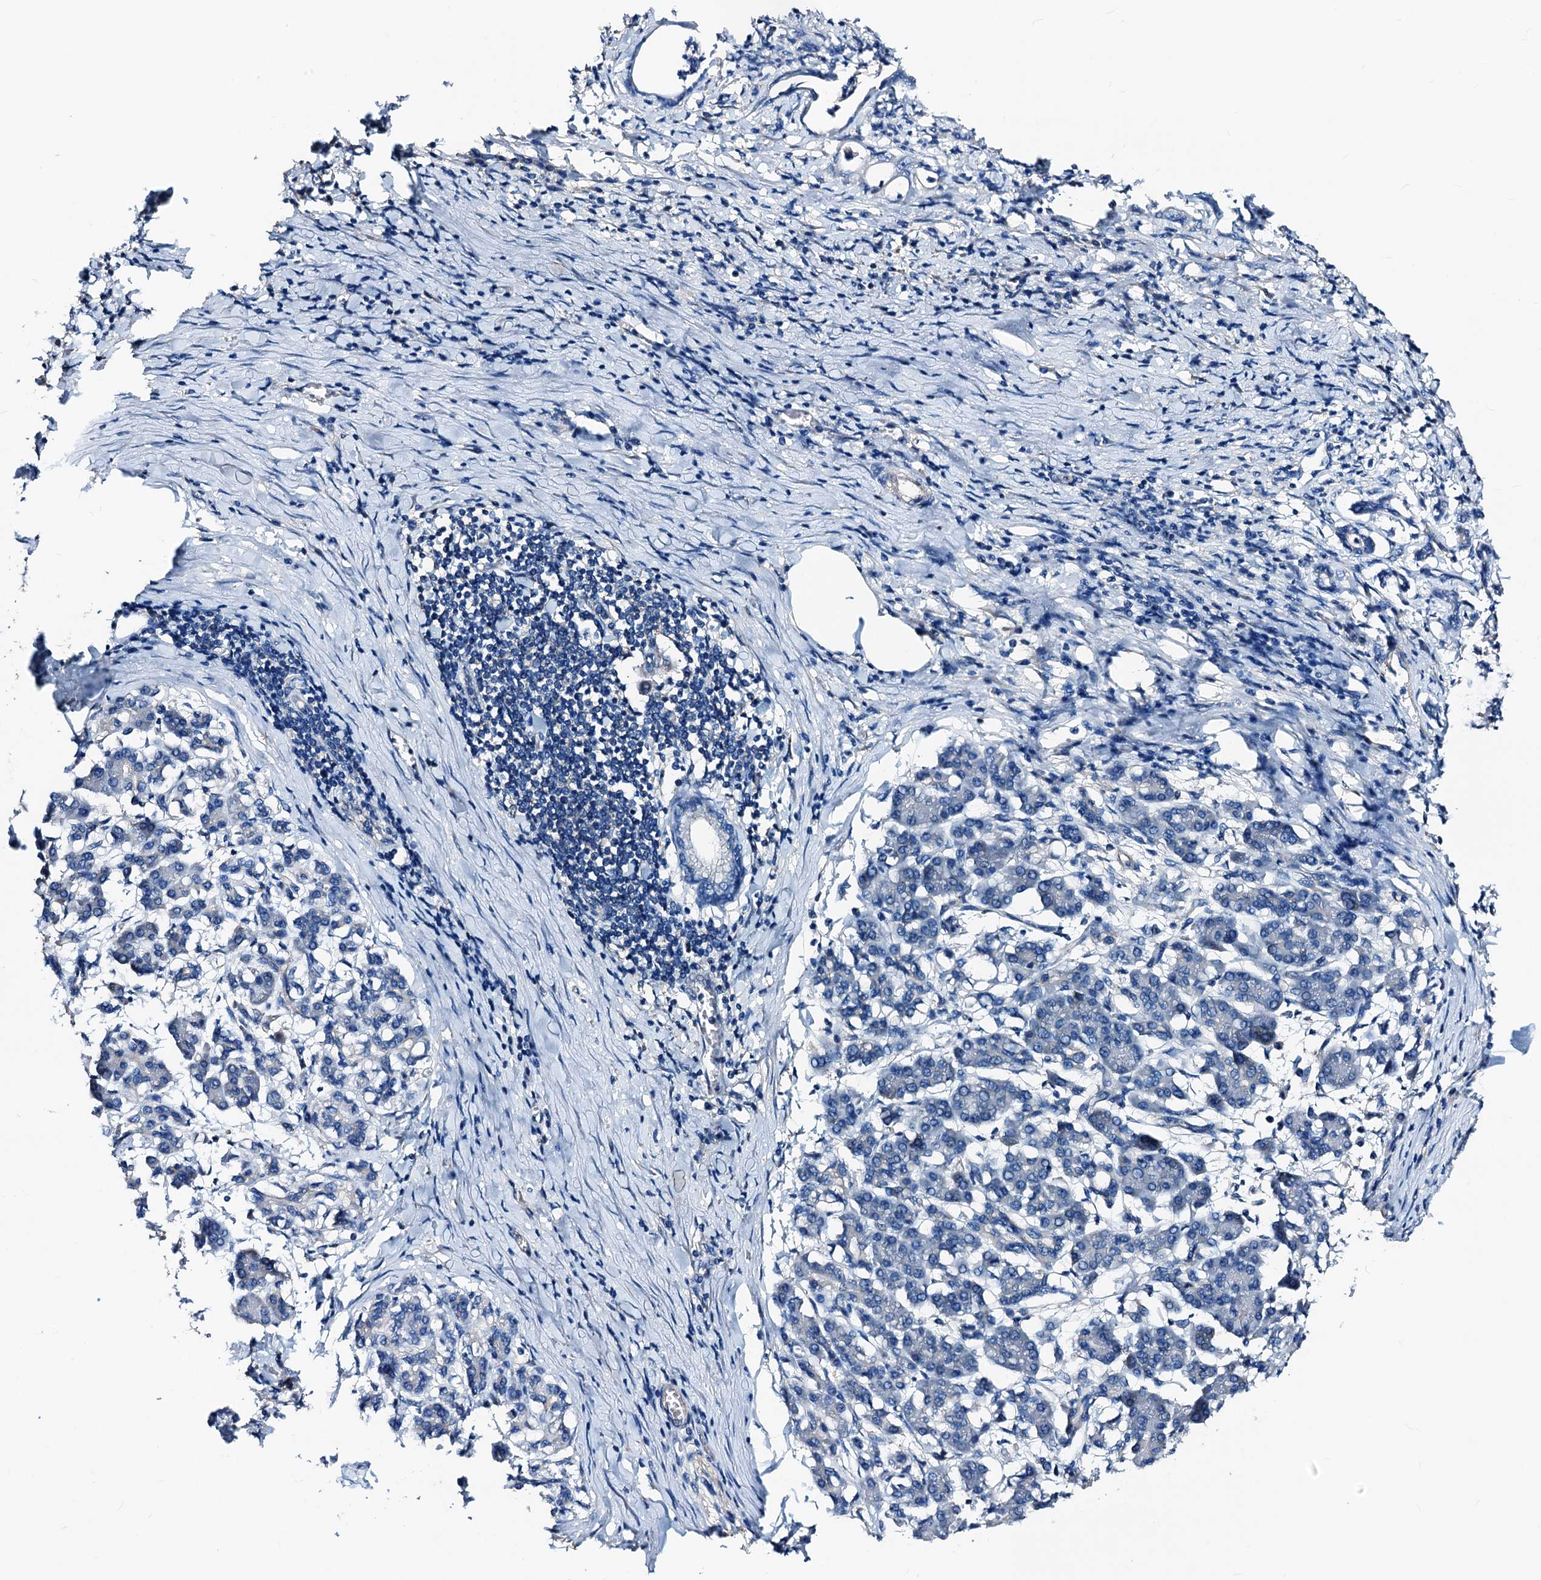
{"staining": {"intensity": "negative", "quantity": "none", "location": "none"}, "tissue": "pancreatic cancer", "cell_type": "Tumor cells", "image_type": "cancer", "snomed": [{"axis": "morphology", "description": "Adenocarcinoma, NOS"}, {"axis": "topography", "description": "Pancreas"}], "caption": "An image of human pancreatic cancer is negative for staining in tumor cells. The staining was performed using DAB (3,3'-diaminobenzidine) to visualize the protein expression in brown, while the nuclei were stained in blue with hematoxylin (Magnification: 20x).", "gene": "GCOM1", "patient": {"sex": "female", "age": 55}}